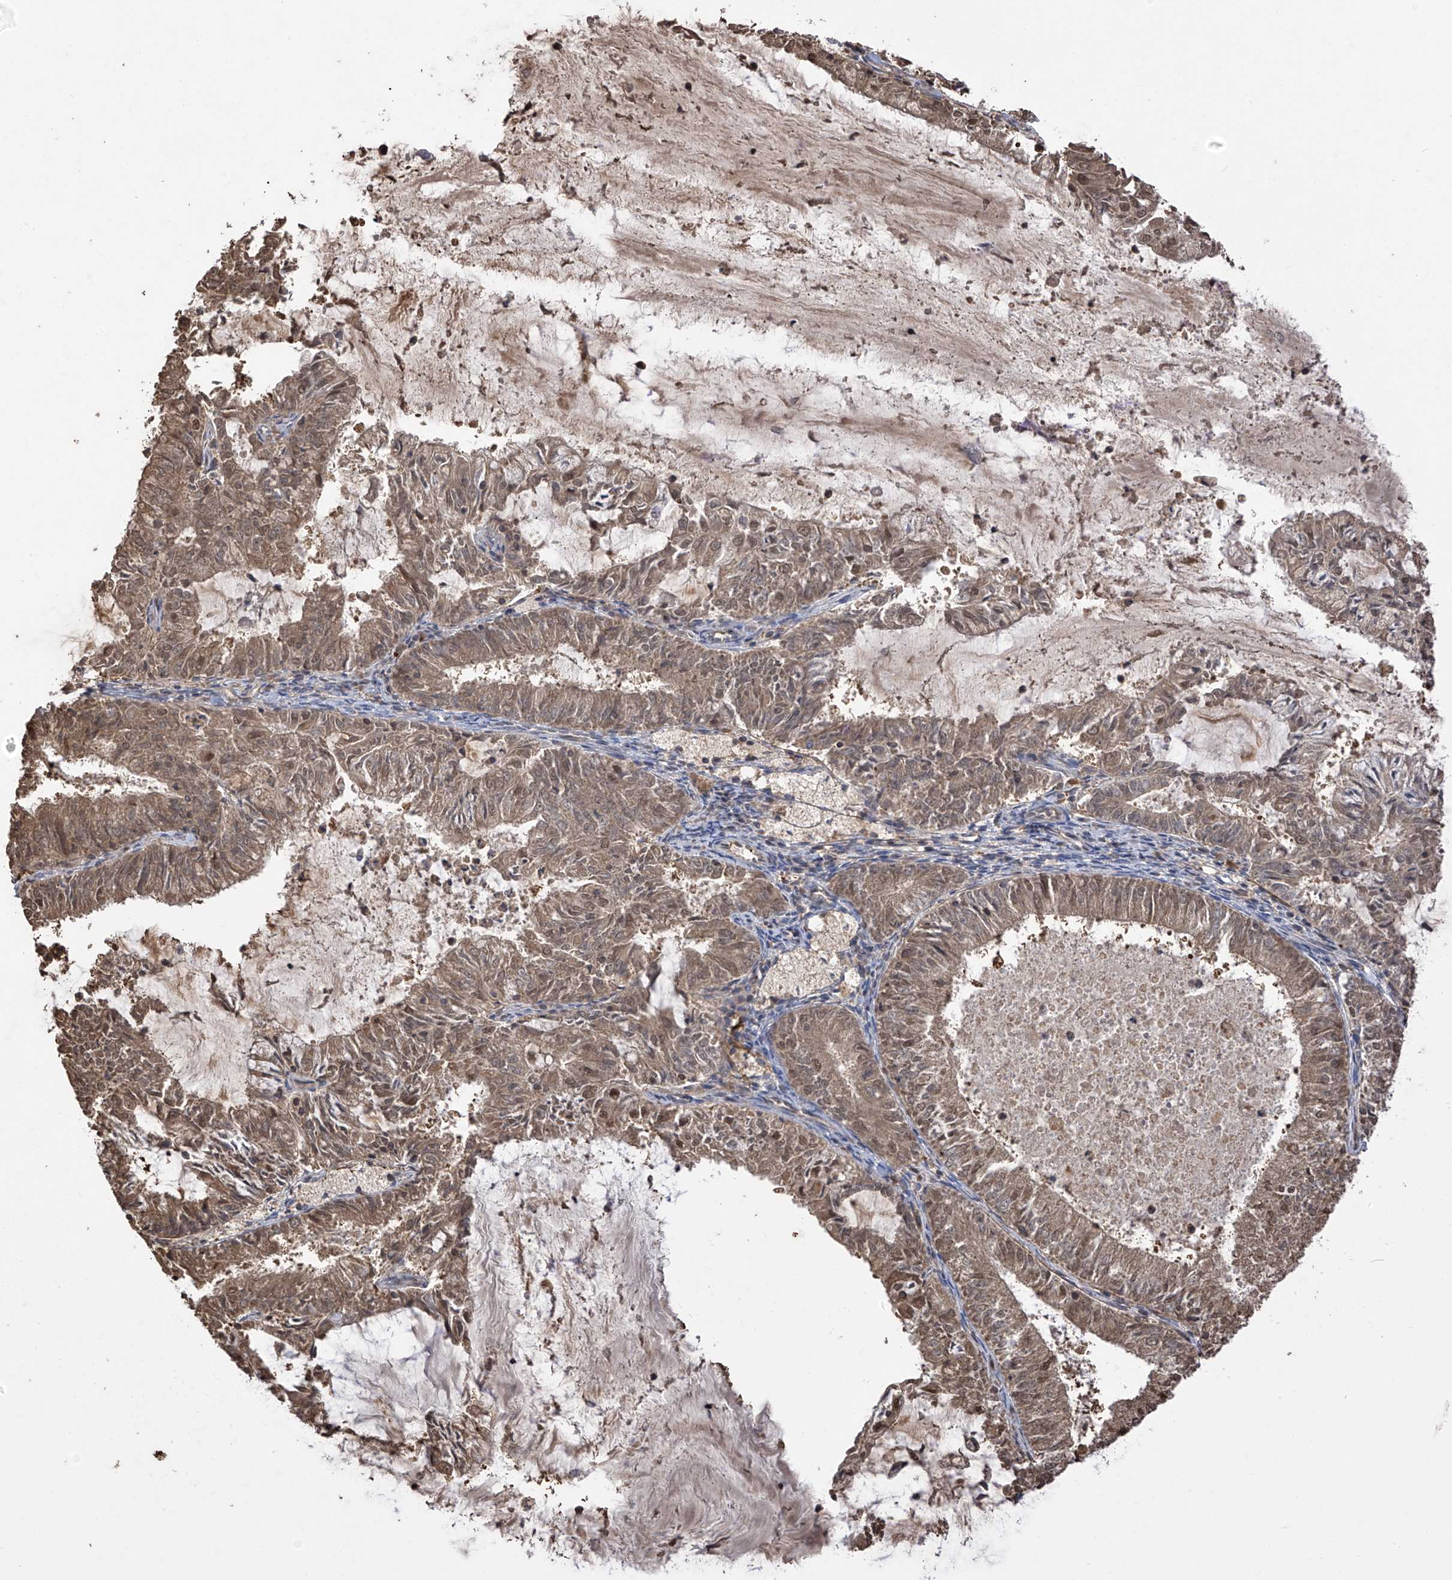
{"staining": {"intensity": "moderate", "quantity": ">75%", "location": "cytoplasmic/membranous,nuclear"}, "tissue": "endometrial cancer", "cell_type": "Tumor cells", "image_type": "cancer", "snomed": [{"axis": "morphology", "description": "Adenocarcinoma, NOS"}, {"axis": "topography", "description": "Endometrium"}], "caption": "DAB (3,3'-diaminobenzidine) immunohistochemical staining of human endometrial cancer displays moderate cytoplasmic/membranous and nuclear protein expression in approximately >75% of tumor cells. (Stains: DAB (3,3'-diaminobenzidine) in brown, nuclei in blue, Microscopy: brightfield microscopy at high magnification).", "gene": "PNPT1", "patient": {"sex": "female", "age": 57}}